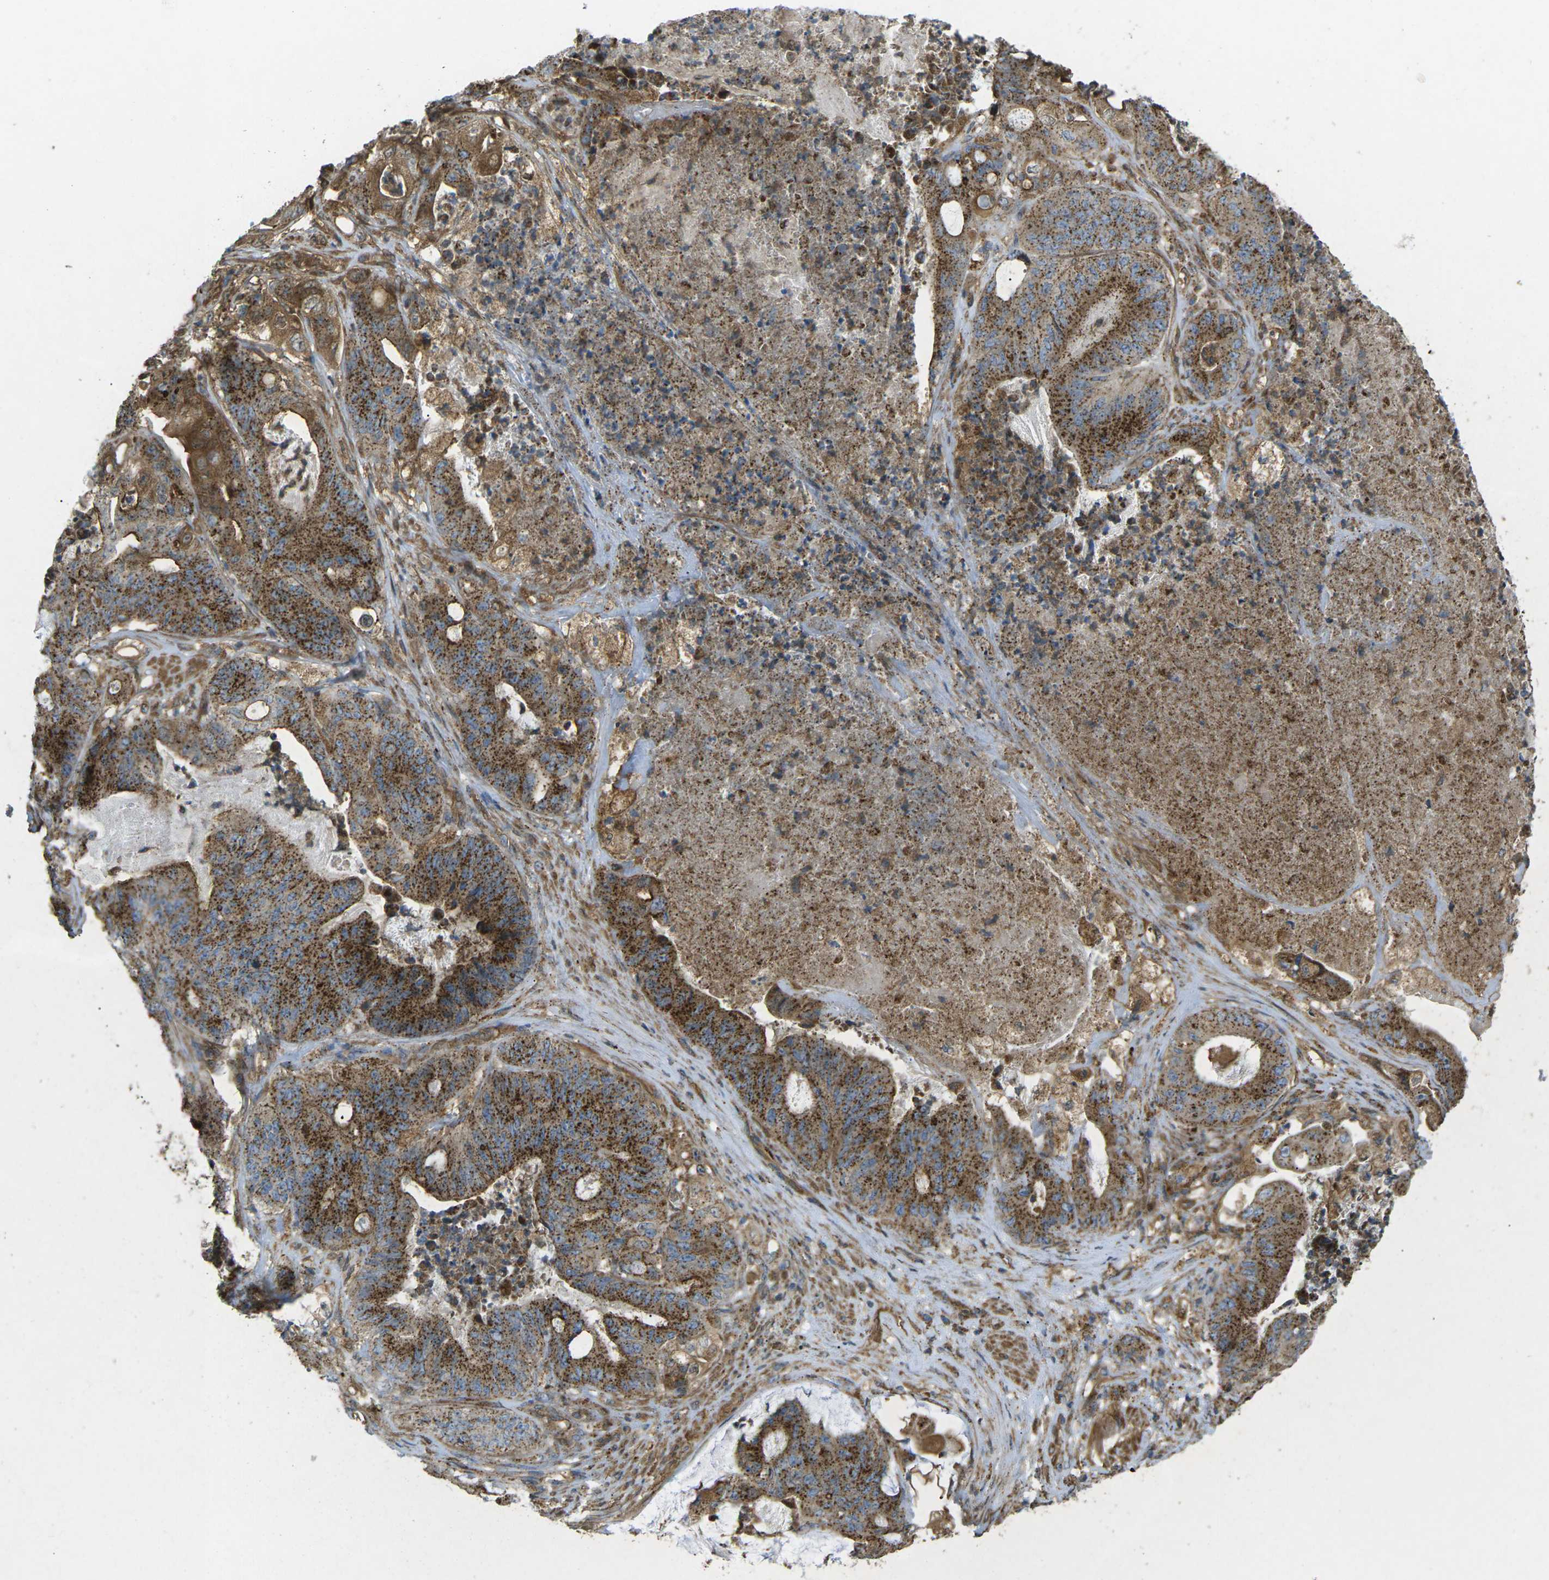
{"staining": {"intensity": "strong", "quantity": ">75%", "location": "cytoplasmic/membranous"}, "tissue": "stomach cancer", "cell_type": "Tumor cells", "image_type": "cancer", "snomed": [{"axis": "morphology", "description": "Adenocarcinoma, NOS"}, {"axis": "topography", "description": "Stomach"}], "caption": "Protein staining of adenocarcinoma (stomach) tissue exhibits strong cytoplasmic/membranous staining in about >75% of tumor cells. (DAB = brown stain, brightfield microscopy at high magnification).", "gene": "CHMP3", "patient": {"sex": "female", "age": 73}}